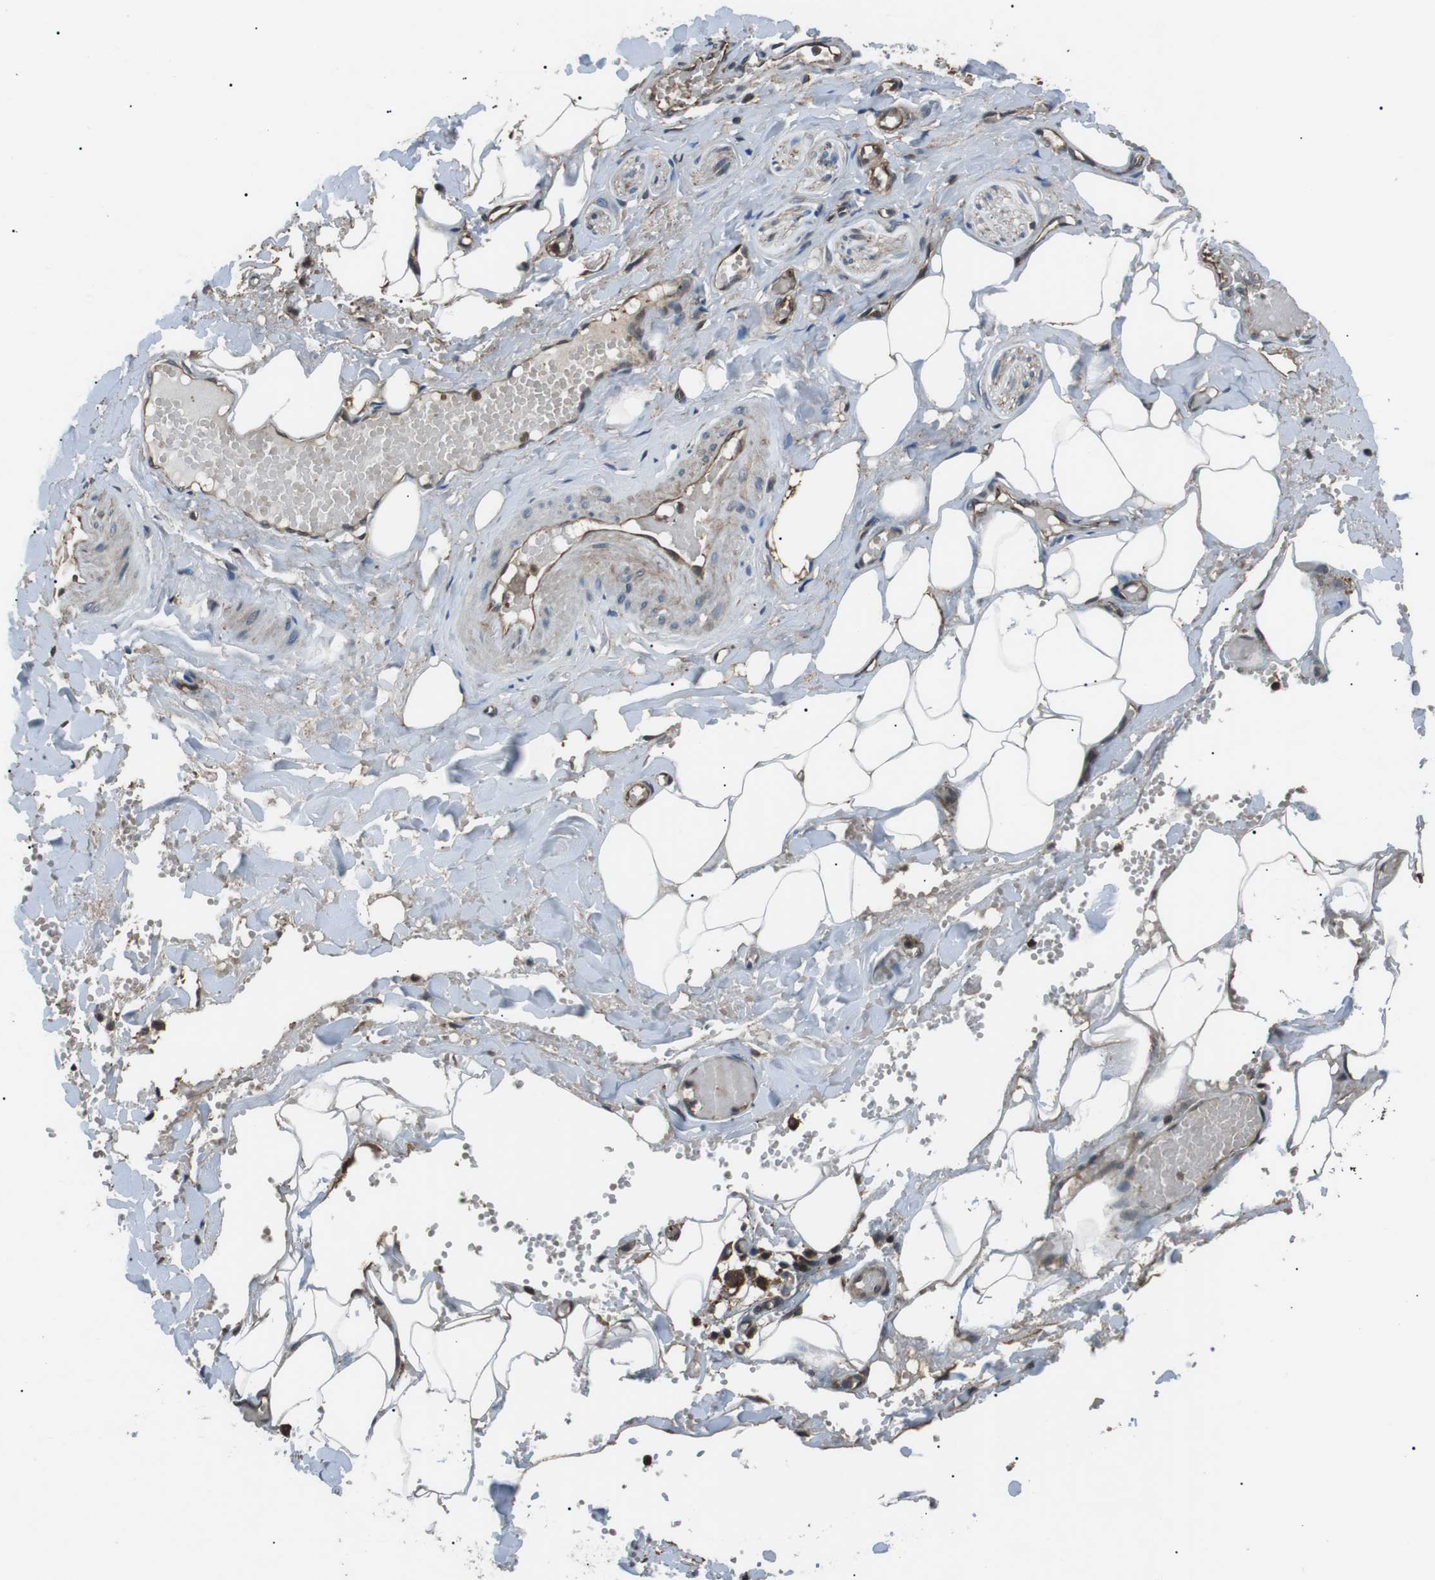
{"staining": {"intensity": "negative", "quantity": "none", "location": "none"}, "tissue": "adipose tissue", "cell_type": "Adipocytes", "image_type": "normal", "snomed": [{"axis": "morphology", "description": "Normal tissue, NOS"}, {"axis": "topography", "description": "Soft tissue"}, {"axis": "topography", "description": "Vascular tissue"}], "caption": "The immunohistochemistry micrograph has no significant expression in adipocytes of adipose tissue.", "gene": "GPR161", "patient": {"sex": "female", "age": 35}}